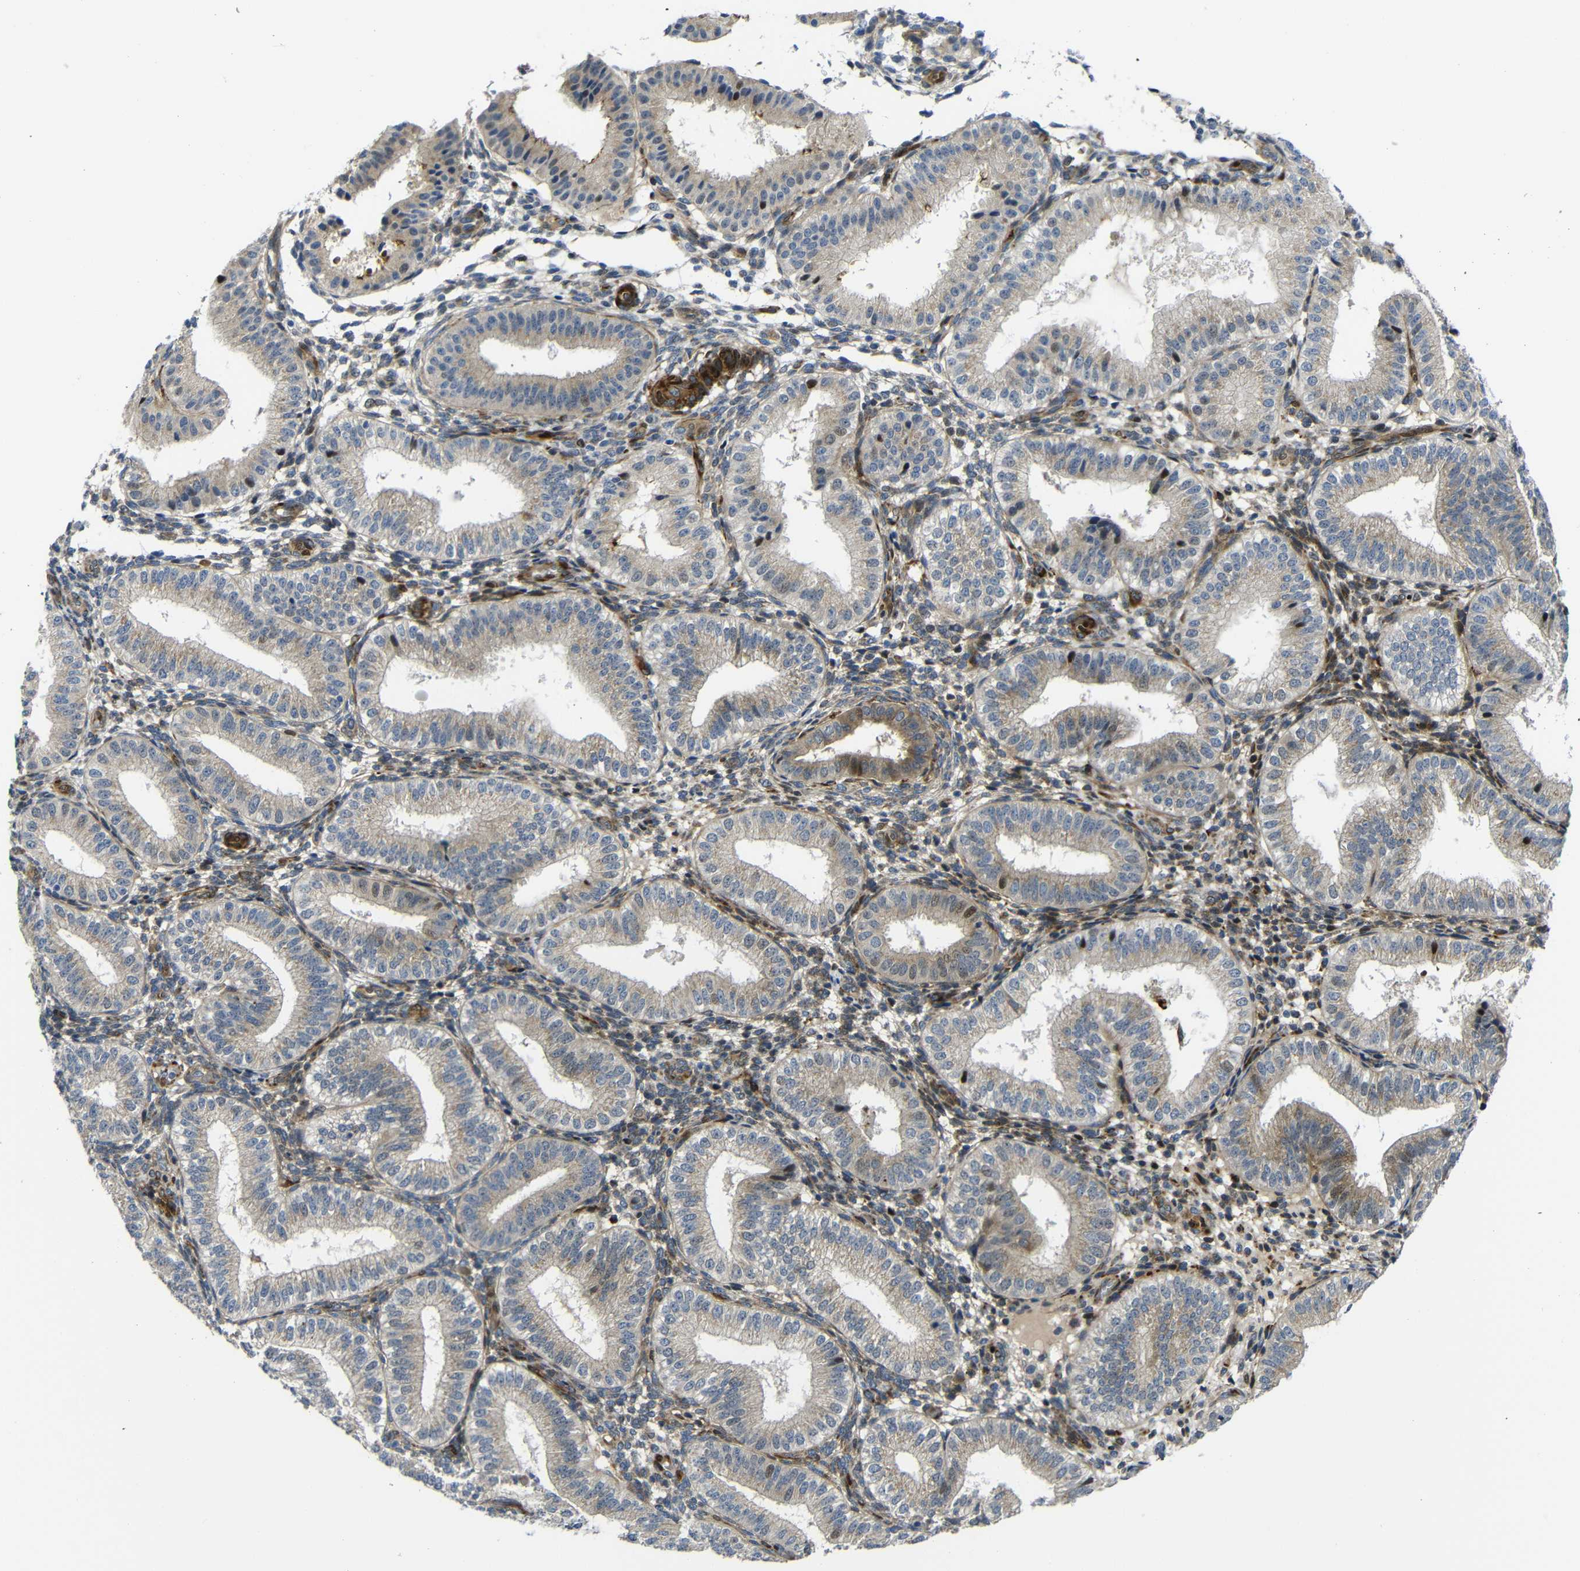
{"staining": {"intensity": "moderate", "quantity": "25%-75%", "location": "cytoplasmic/membranous"}, "tissue": "endometrium", "cell_type": "Cells in endometrial stroma", "image_type": "normal", "snomed": [{"axis": "morphology", "description": "Normal tissue, NOS"}, {"axis": "topography", "description": "Endometrium"}], "caption": "Protein positivity by IHC reveals moderate cytoplasmic/membranous staining in approximately 25%-75% of cells in endometrial stroma in benign endometrium. (DAB (3,3'-diaminobenzidine) IHC, brown staining for protein, blue staining for nuclei).", "gene": "PARP14", "patient": {"sex": "female", "age": 39}}